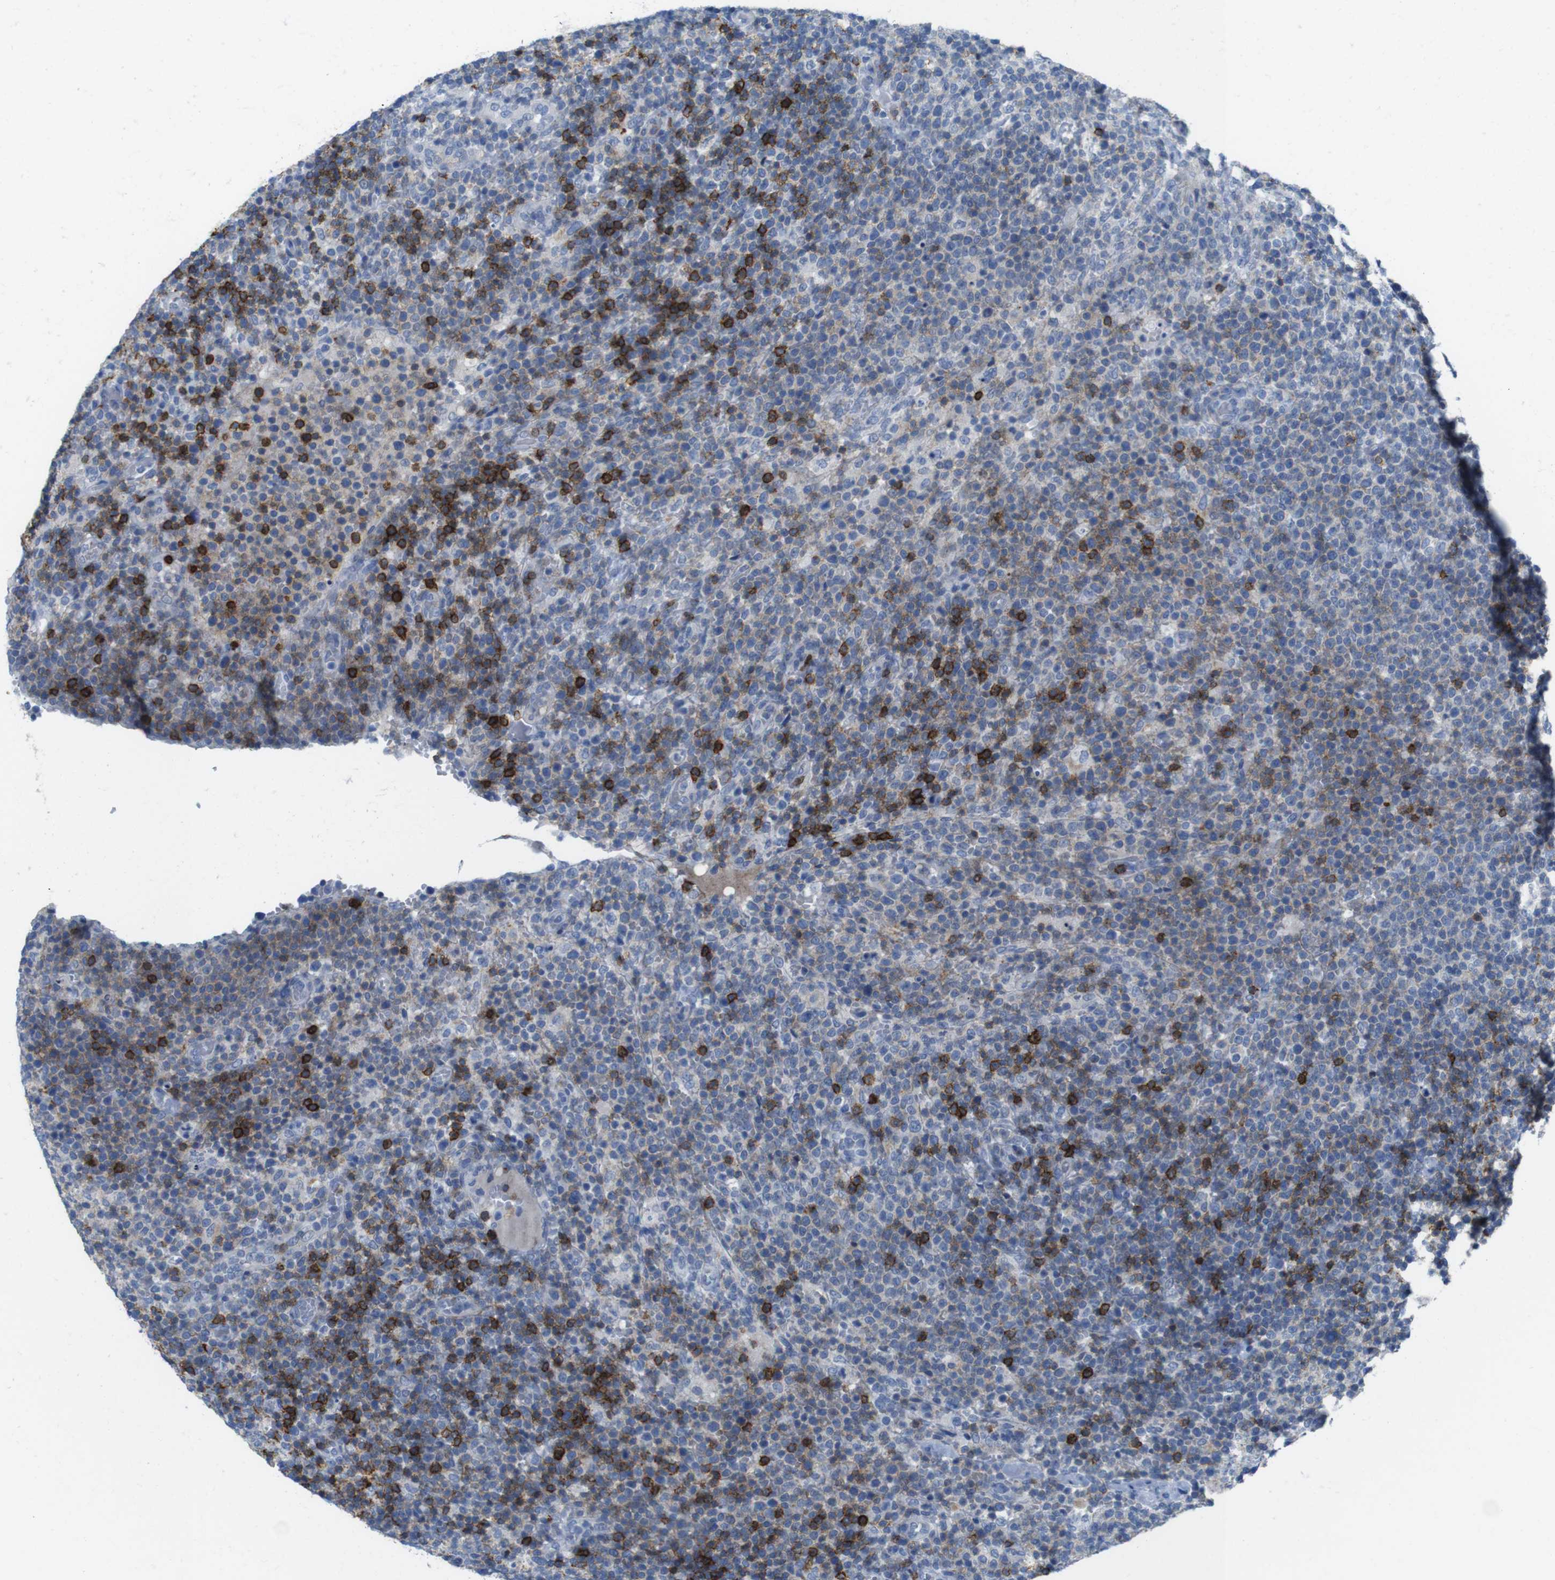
{"staining": {"intensity": "weak", "quantity": "25%-75%", "location": "cytoplasmic/membranous"}, "tissue": "lymphoma", "cell_type": "Tumor cells", "image_type": "cancer", "snomed": [{"axis": "morphology", "description": "Malignant lymphoma, non-Hodgkin's type, High grade"}, {"axis": "topography", "description": "Lymph node"}], "caption": "Tumor cells display weak cytoplasmic/membranous positivity in about 25%-75% of cells in lymphoma. Ihc stains the protein of interest in brown and the nuclei are stained blue.", "gene": "CD5", "patient": {"sex": "male", "age": 61}}